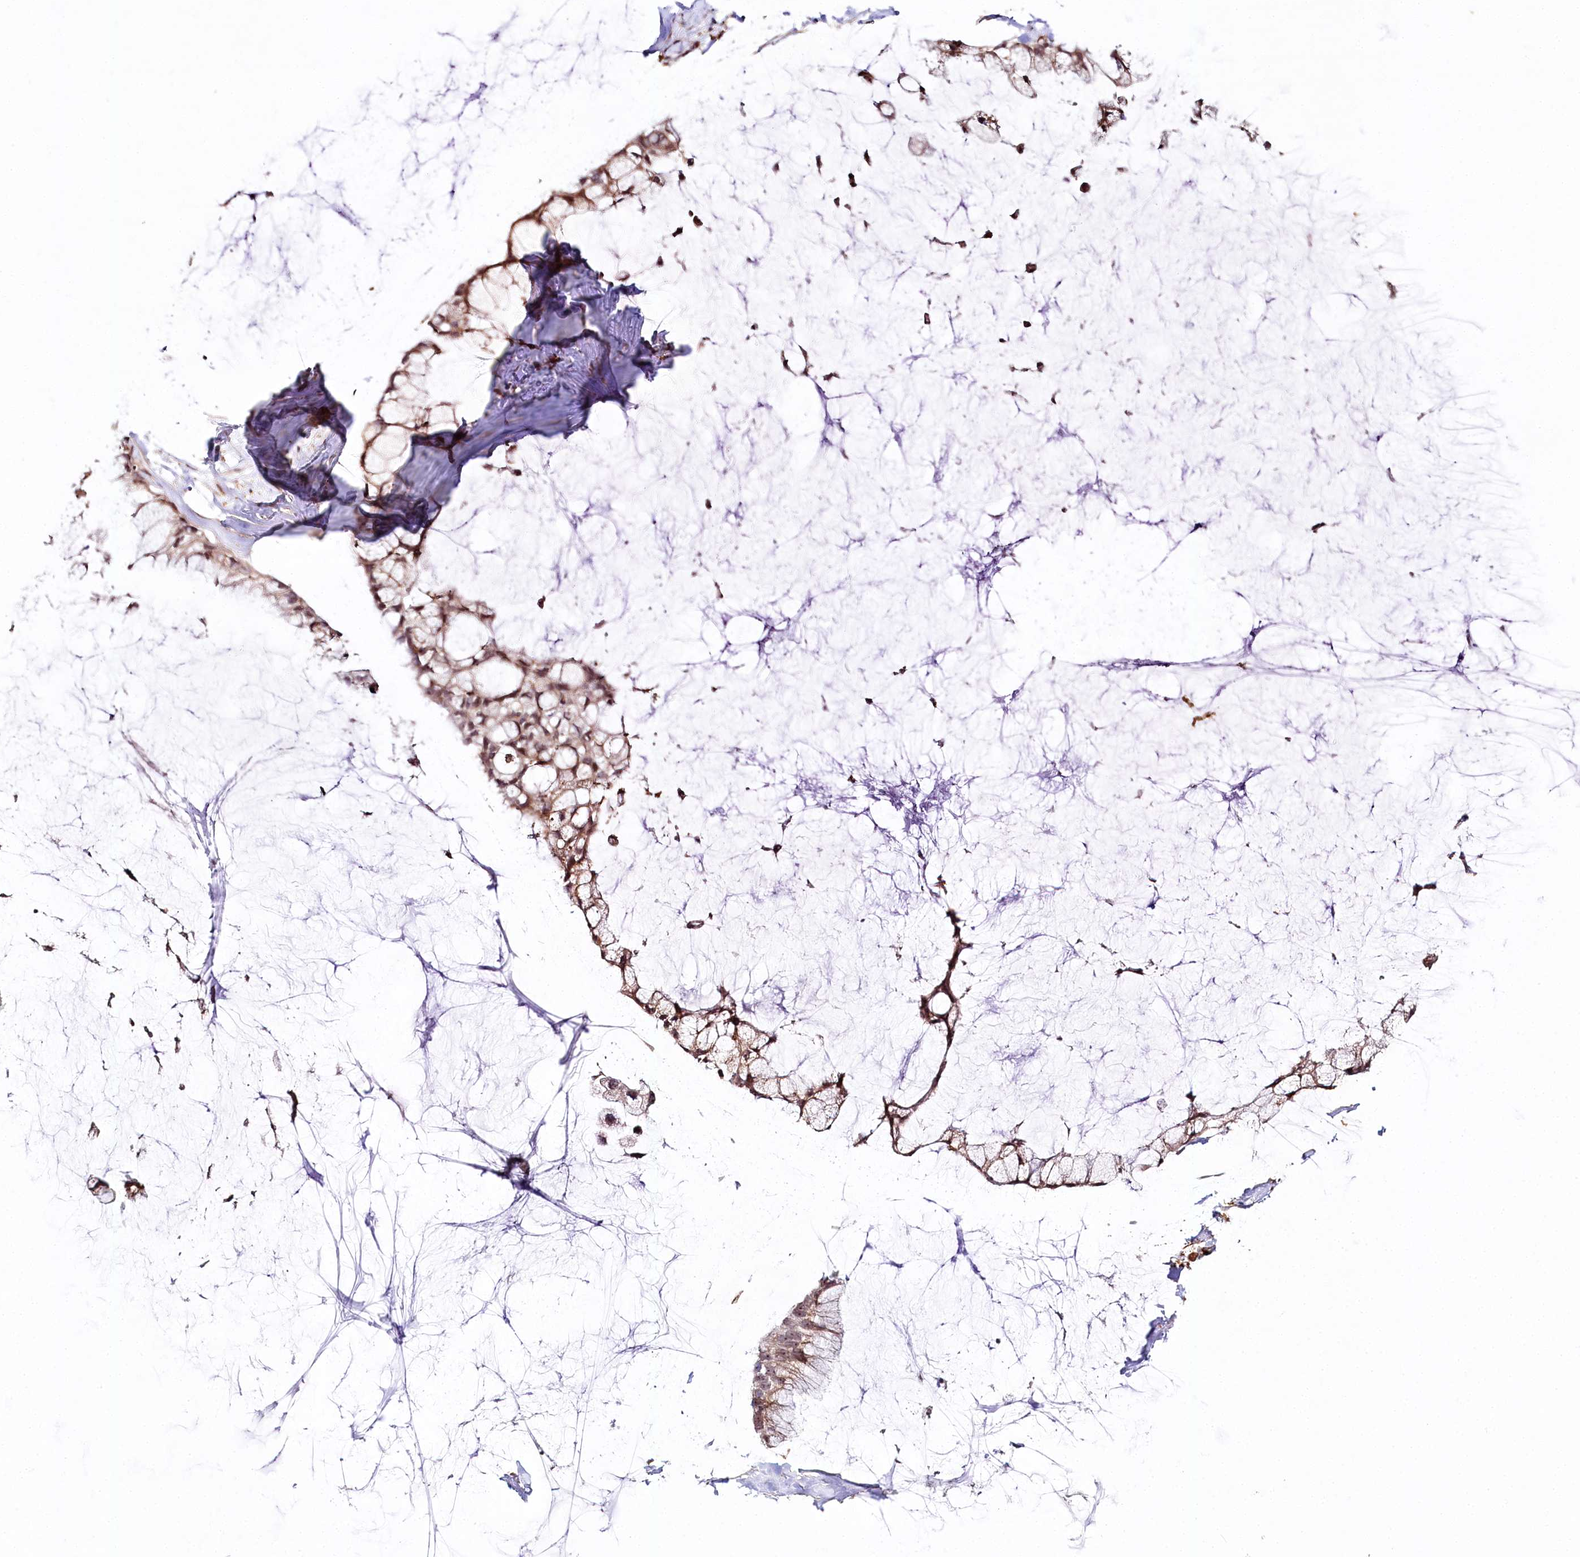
{"staining": {"intensity": "moderate", "quantity": ">75%", "location": "cytoplasmic/membranous,nuclear"}, "tissue": "ovarian cancer", "cell_type": "Tumor cells", "image_type": "cancer", "snomed": [{"axis": "morphology", "description": "Cystadenocarcinoma, mucinous, NOS"}, {"axis": "topography", "description": "Ovary"}], "caption": "Mucinous cystadenocarcinoma (ovarian) tissue reveals moderate cytoplasmic/membranous and nuclear expression in about >75% of tumor cells, visualized by immunohistochemistry.", "gene": "WDR36", "patient": {"sex": "female", "age": 39}}